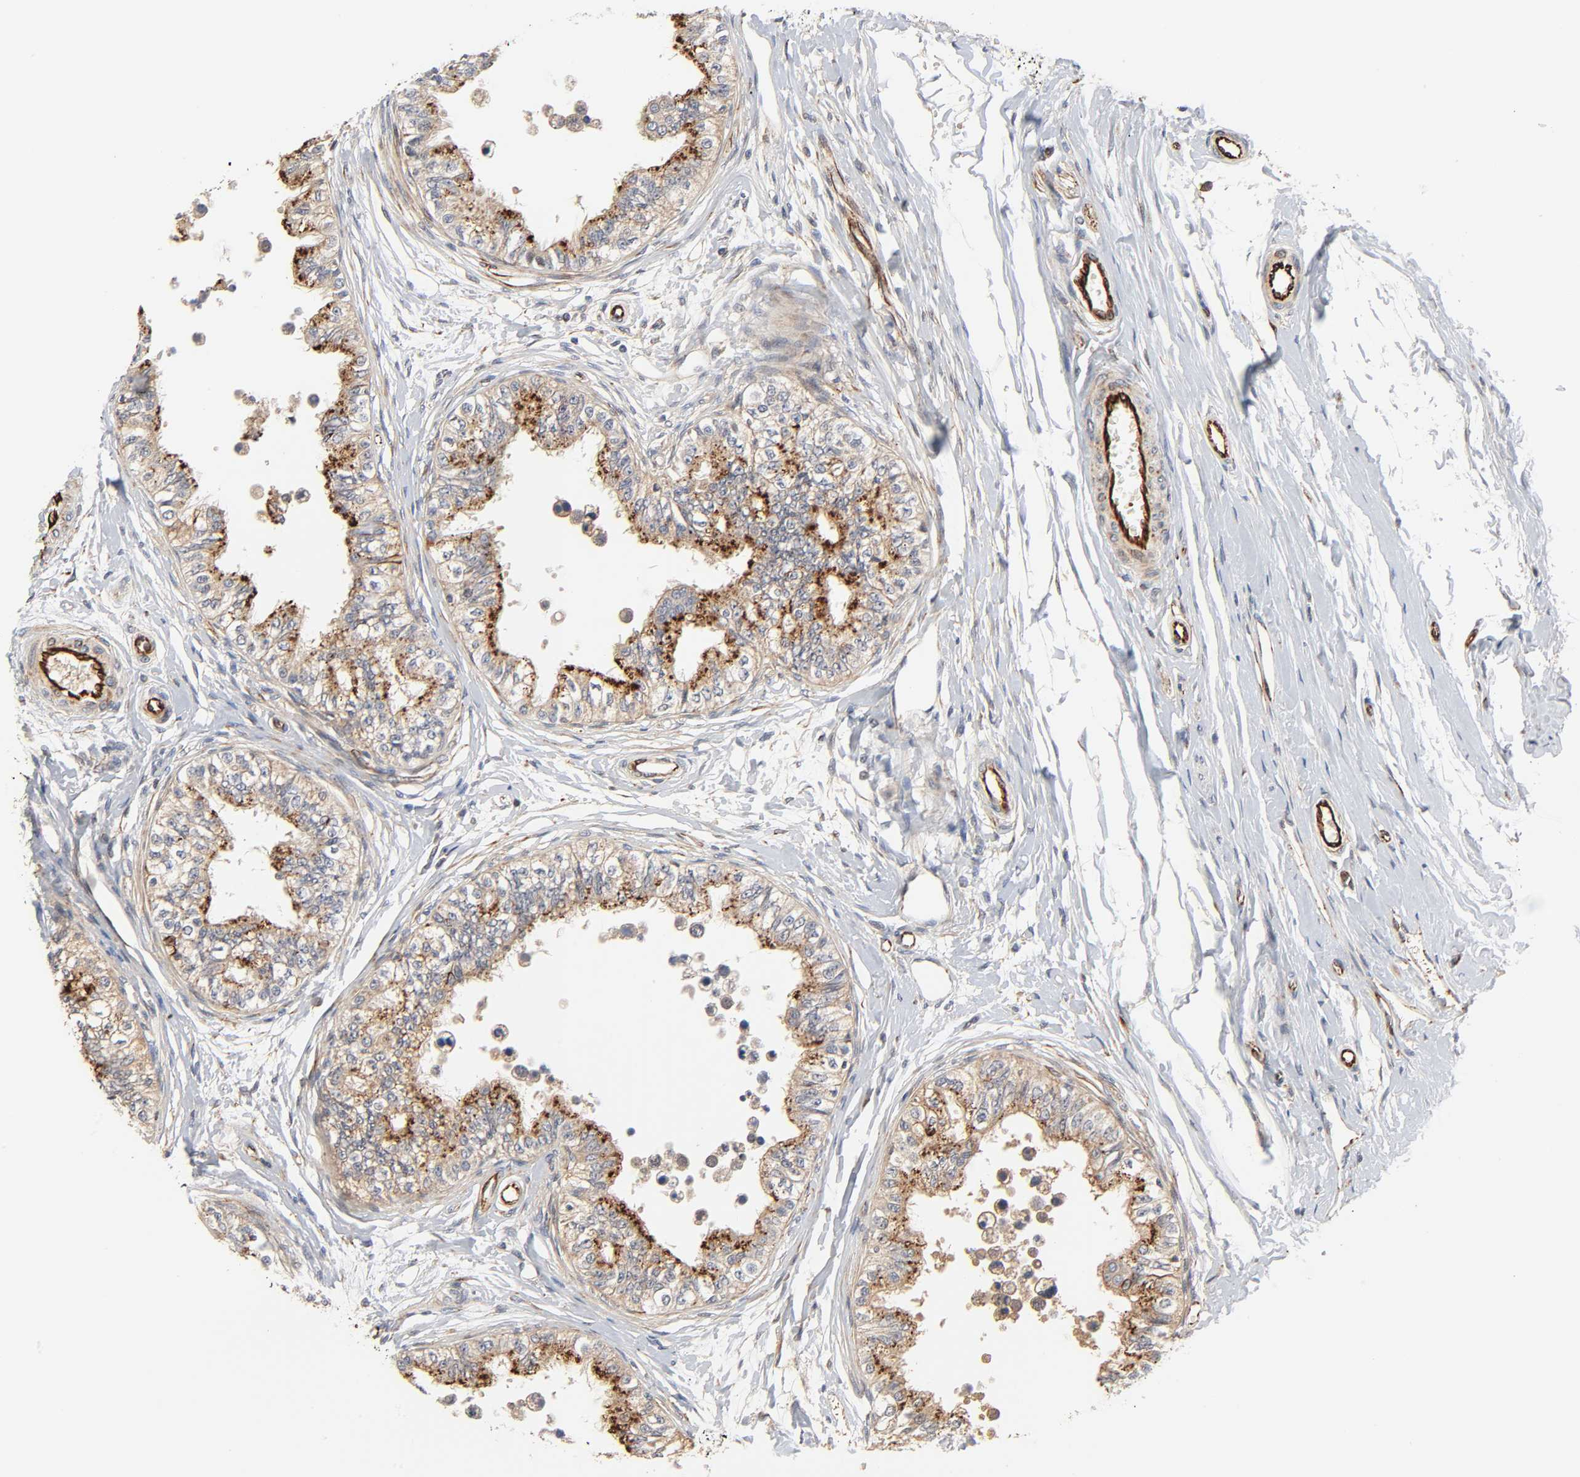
{"staining": {"intensity": "strong", "quantity": ">75%", "location": "cytoplasmic/membranous"}, "tissue": "epididymis", "cell_type": "Glandular cells", "image_type": "normal", "snomed": [{"axis": "morphology", "description": "Normal tissue, NOS"}, {"axis": "morphology", "description": "Adenocarcinoma, metastatic, NOS"}, {"axis": "topography", "description": "Testis"}, {"axis": "topography", "description": "Epididymis"}], "caption": "Unremarkable epididymis shows strong cytoplasmic/membranous expression in about >75% of glandular cells, visualized by immunohistochemistry. (IHC, brightfield microscopy, high magnification).", "gene": "REEP5", "patient": {"sex": "male", "age": 26}}